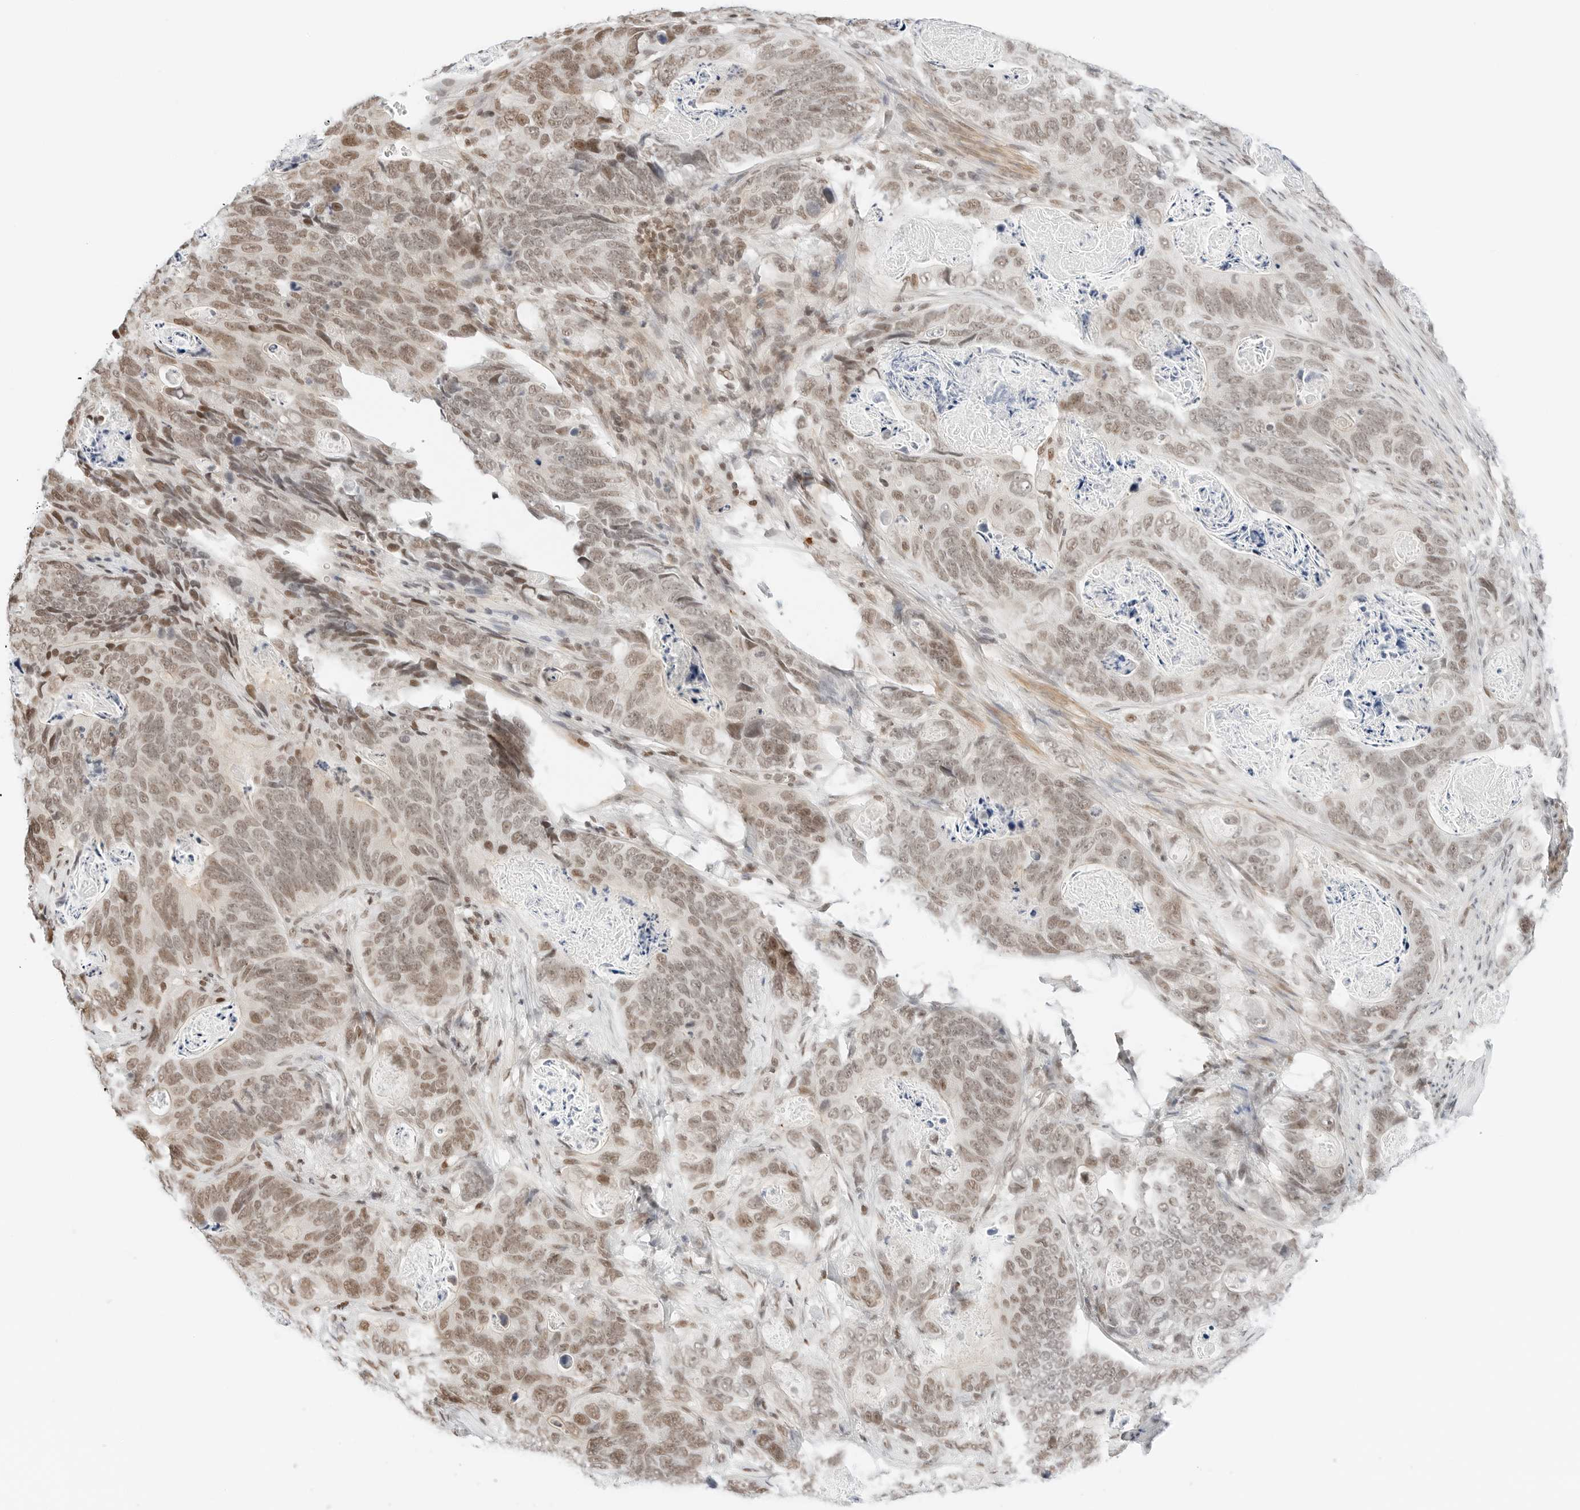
{"staining": {"intensity": "weak", "quantity": ">75%", "location": "nuclear"}, "tissue": "stomach cancer", "cell_type": "Tumor cells", "image_type": "cancer", "snomed": [{"axis": "morphology", "description": "Normal tissue, NOS"}, {"axis": "morphology", "description": "Adenocarcinoma, NOS"}, {"axis": "topography", "description": "Stomach"}], "caption": "Immunohistochemical staining of stomach cancer reveals low levels of weak nuclear protein staining in approximately >75% of tumor cells.", "gene": "CRTC2", "patient": {"sex": "female", "age": 89}}